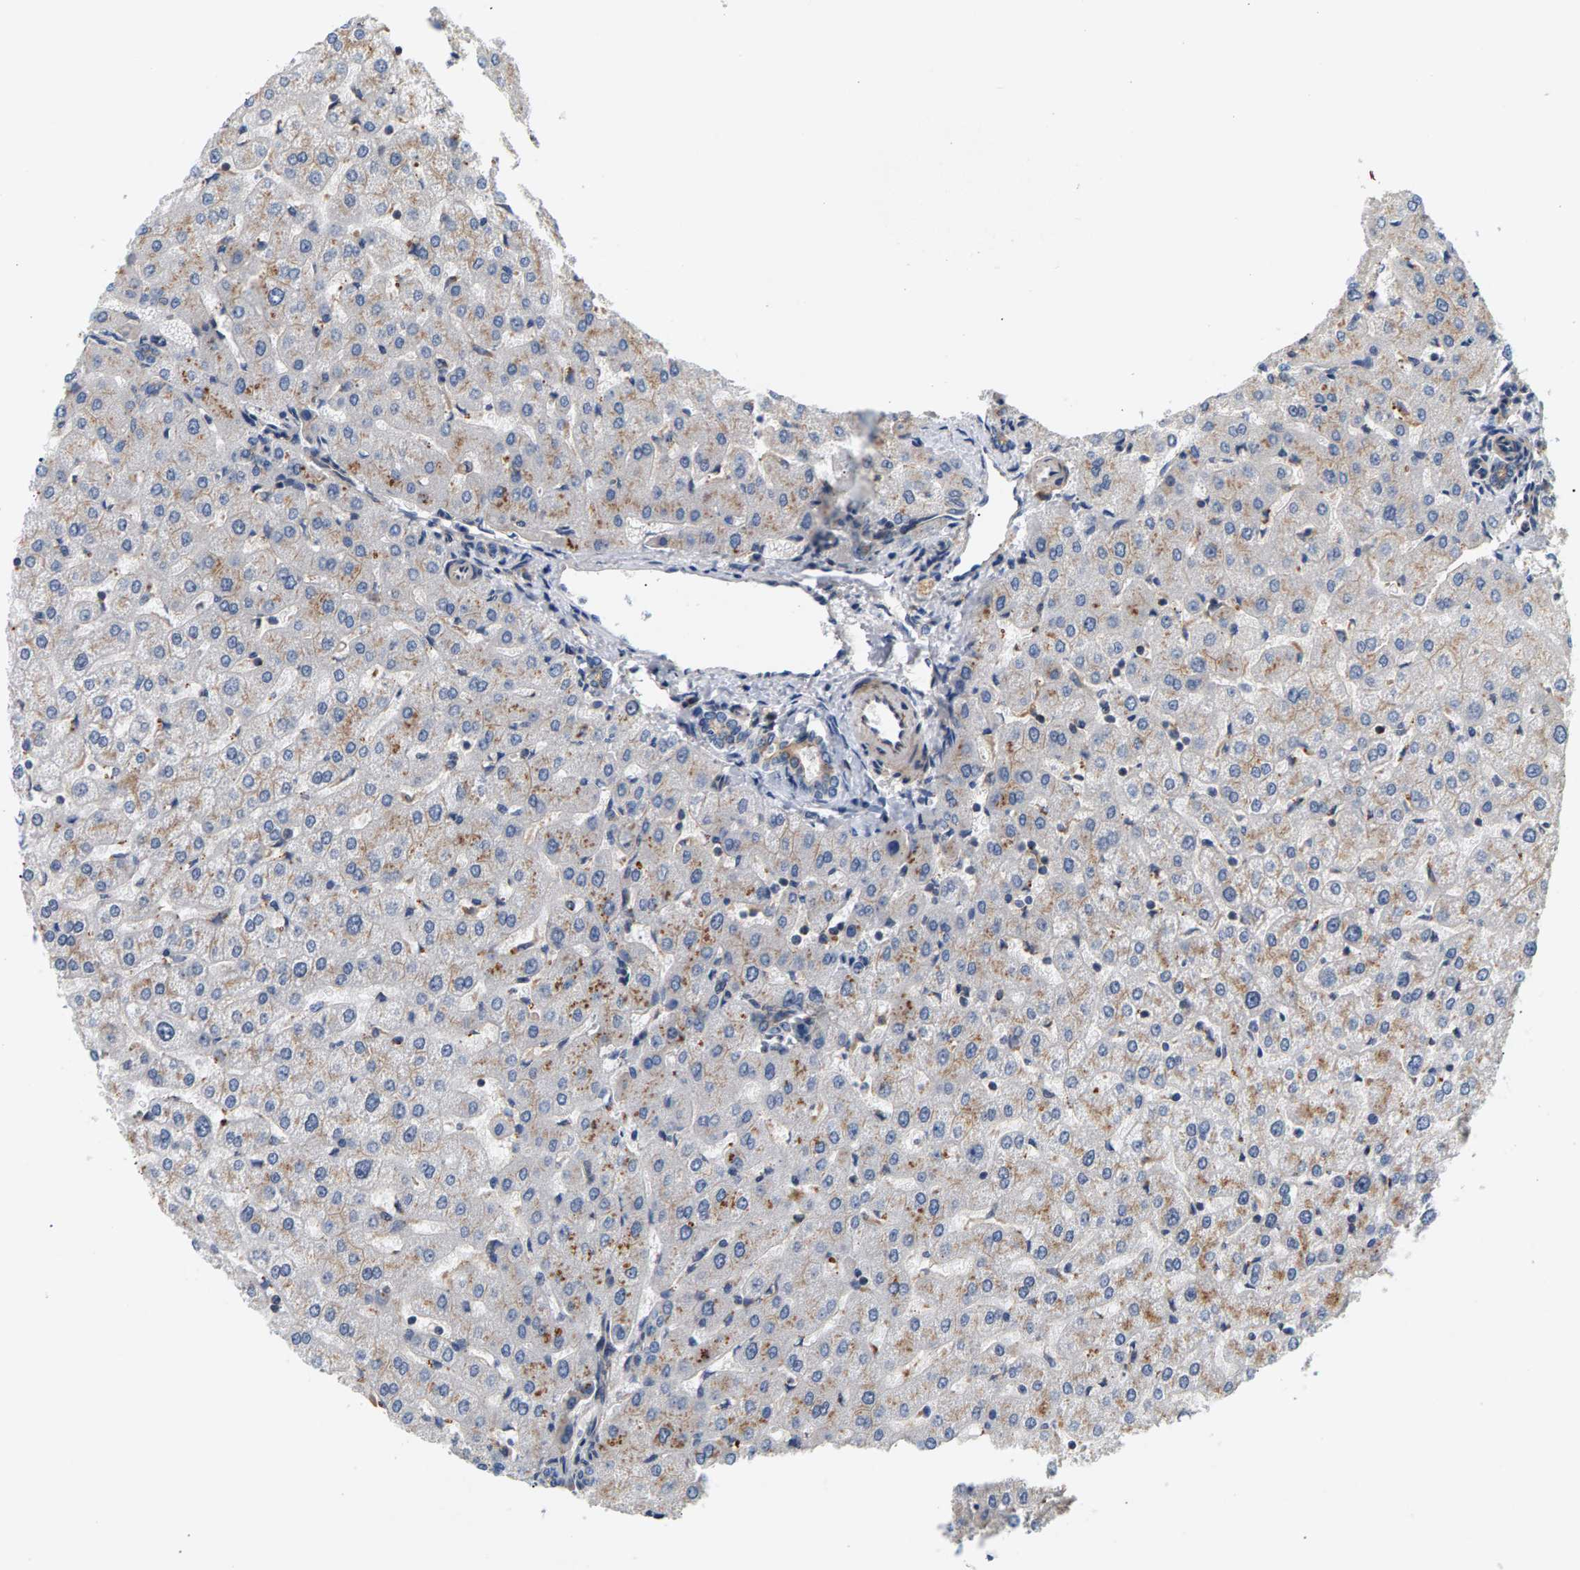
{"staining": {"intensity": "moderate", "quantity": "25%-75%", "location": "cytoplasmic/membranous"}, "tissue": "liver", "cell_type": "Cholangiocytes", "image_type": "normal", "snomed": [{"axis": "morphology", "description": "Normal tissue, NOS"}, {"axis": "morphology", "description": "Fibrosis, NOS"}, {"axis": "topography", "description": "Liver"}], "caption": "Protein staining by immunohistochemistry exhibits moderate cytoplasmic/membranous staining in approximately 25%-75% of cholangiocytes in benign liver.", "gene": "MAP2K5", "patient": {"sex": "female", "age": 29}}